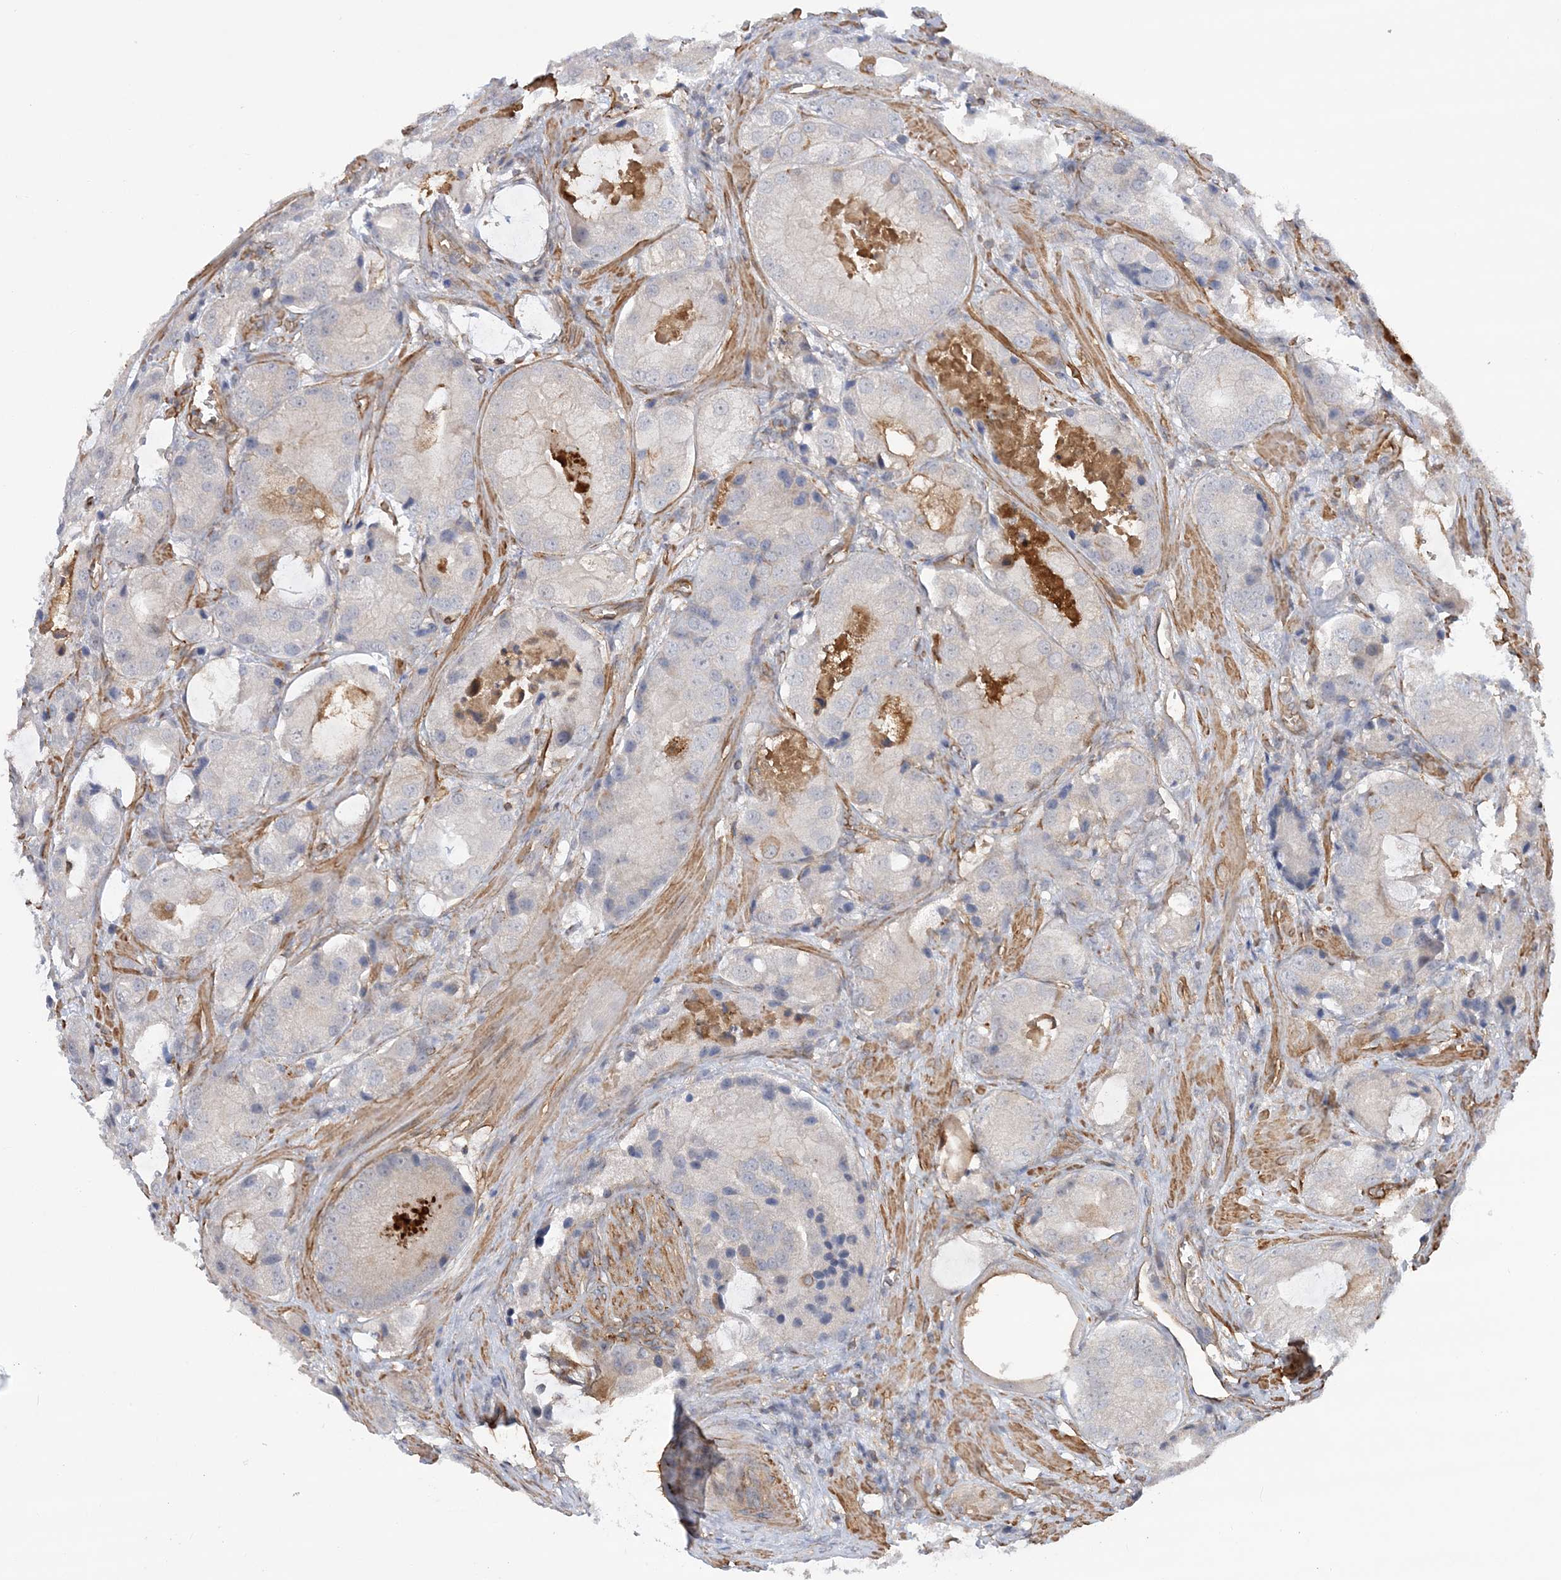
{"staining": {"intensity": "negative", "quantity": "none", "location": "none"}, "tissue": "prostate cancer", "cell_type": "Tumor cells", "image_type": "cancer", "snomed": [{"axis": "morphology", "description": "Adenocarcinoma, High grade"}, {"axis": "topography", "description": "Prostate"}], "caption": "Immunohistochemical staining of human prostate adenocarcinoma (high-grade) demonstrates no significant positivity in tumor cells.", "gene": "ZNF821", "patient": {"sex": "male", "age": 70}}